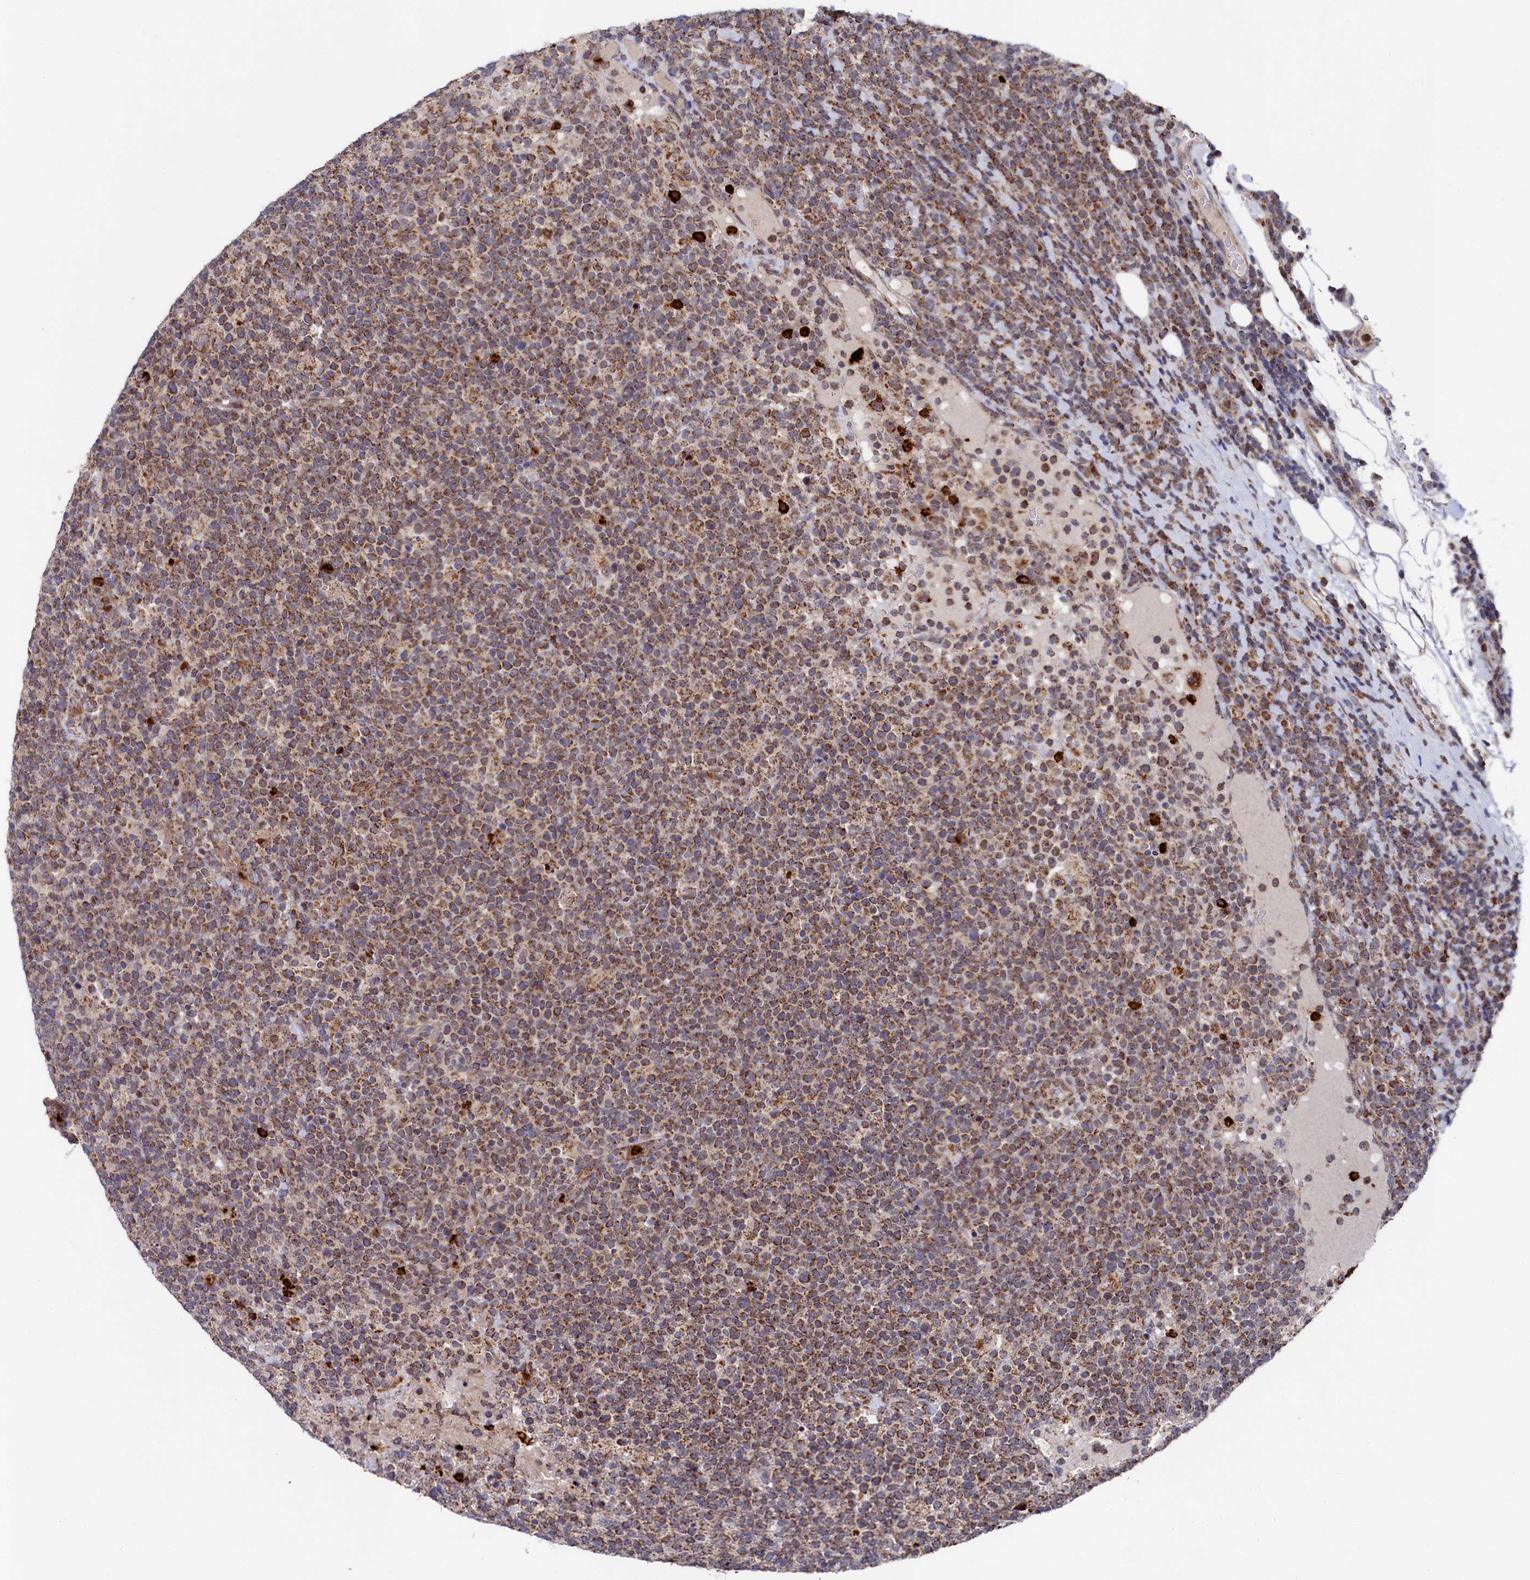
{"staining": {"intensity": "moderate", "quantity": ">75%", "location": "cytoplasmic/membranous"}, "tissue": "lymphoma", "cell_type": "Tumor cells", "image_type": "cancer", "snomed": [{"axis": "morphology", "description": "Malignant lymphoma, non-Hodgkin's type, High grade"}, {"axis": "topography", "description": "Lymph node"}], "caption": "This photomicrograph displays immunohistochemistry (IHC) staining of human malignant lymphoma, non-Hodgkin's type (high-grade), with medium moderate cytoplasmic/membranous positivity in about >75% of tumor cells.", "gene": "CHCHD1", "patient": {"sex": "male", "age": 61}}